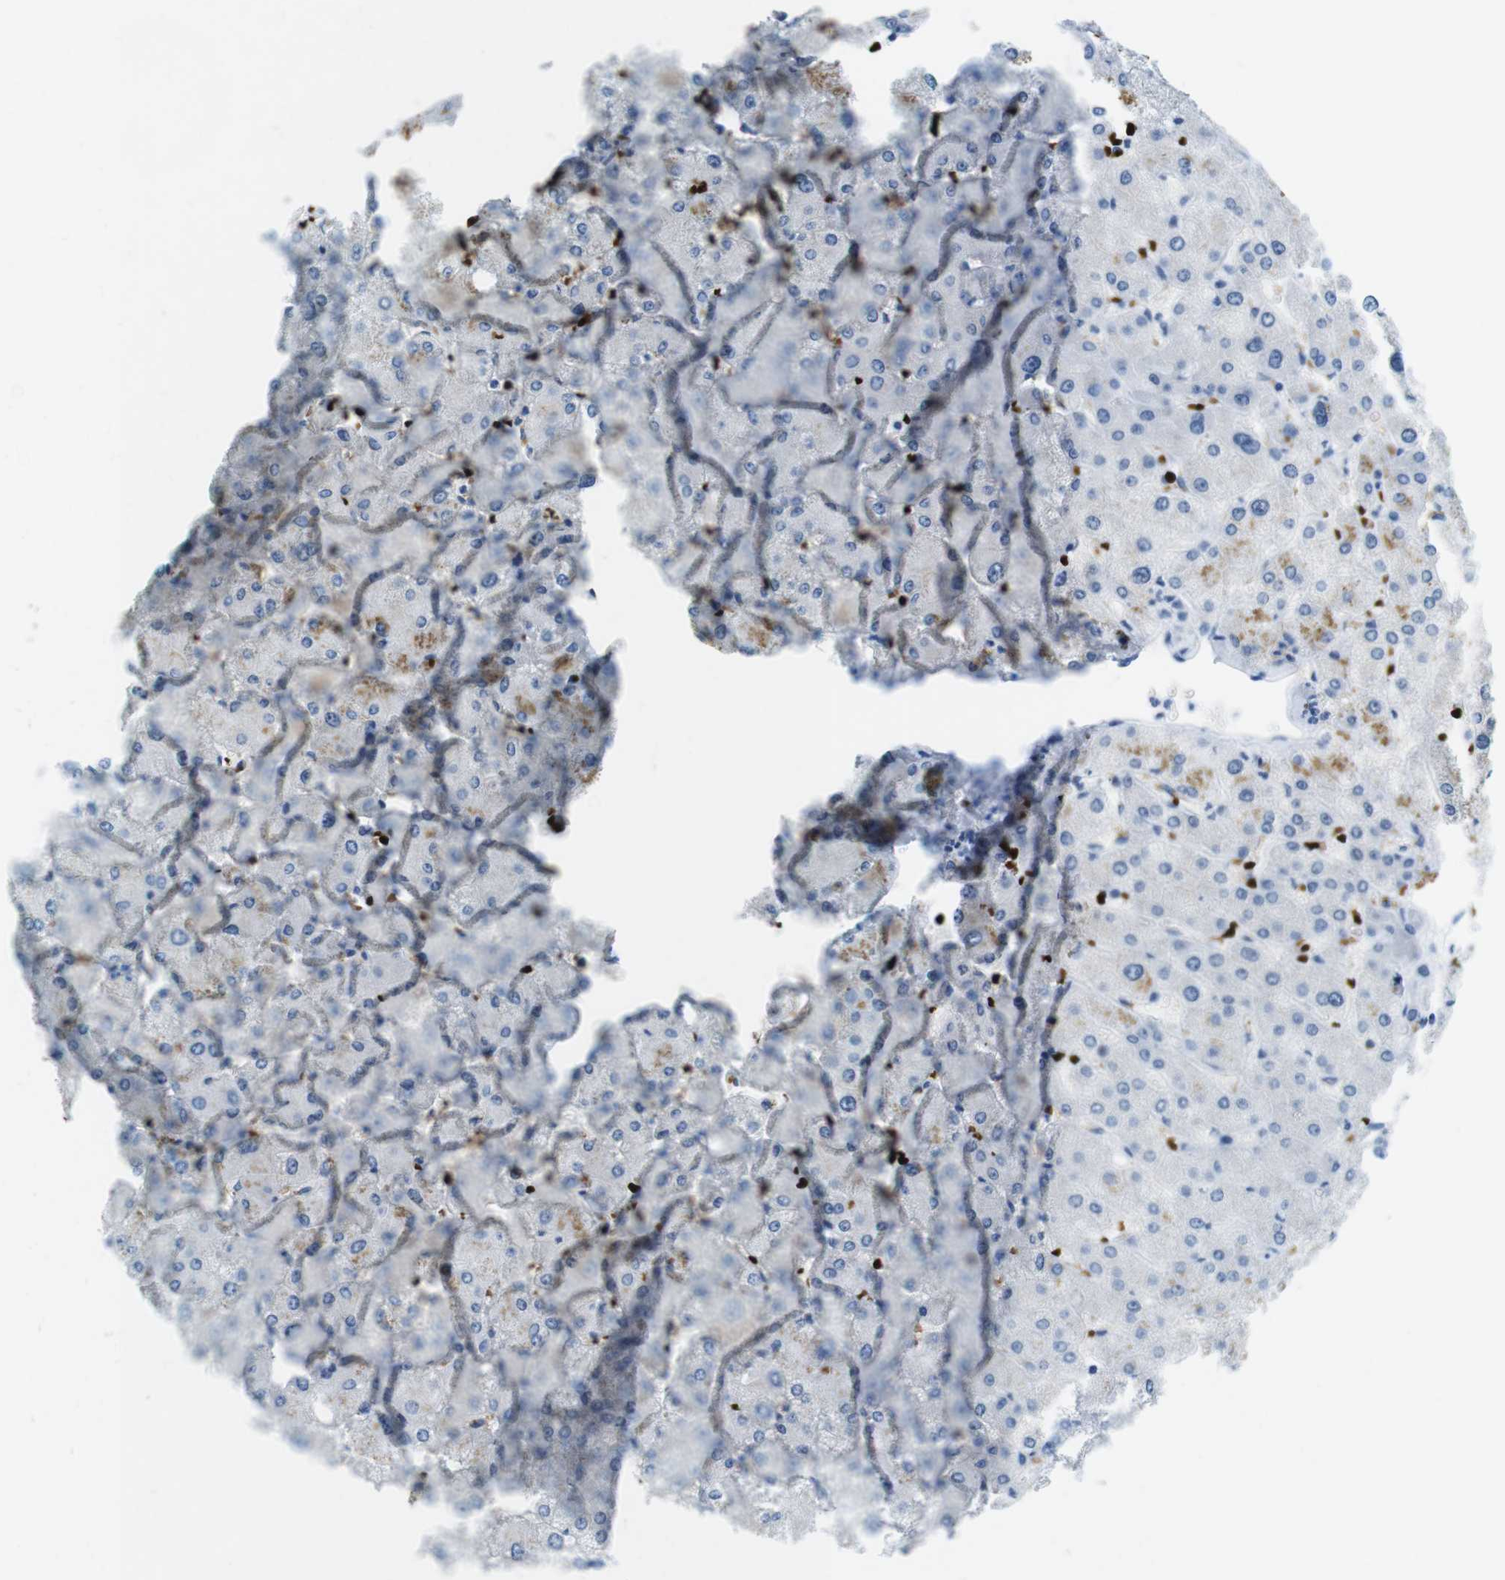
{"staining": {"intensity": "negative", "quantity": "none", "location": "none"}, "tissue": "liver", "cell_type": "Cholangiocytes", "image_type": "normal", "snomed": [{"axis": "morphology", "description": "Normal tissue, NOS"}, {"axis": "topography", "description": "Liver"}], "caption": "This is an IHC micrograph of benign human liver. There is no positivity in cholangiocytes.", "gene": "TFAP2C", "patient": {"sex": "male", "age": 55}}